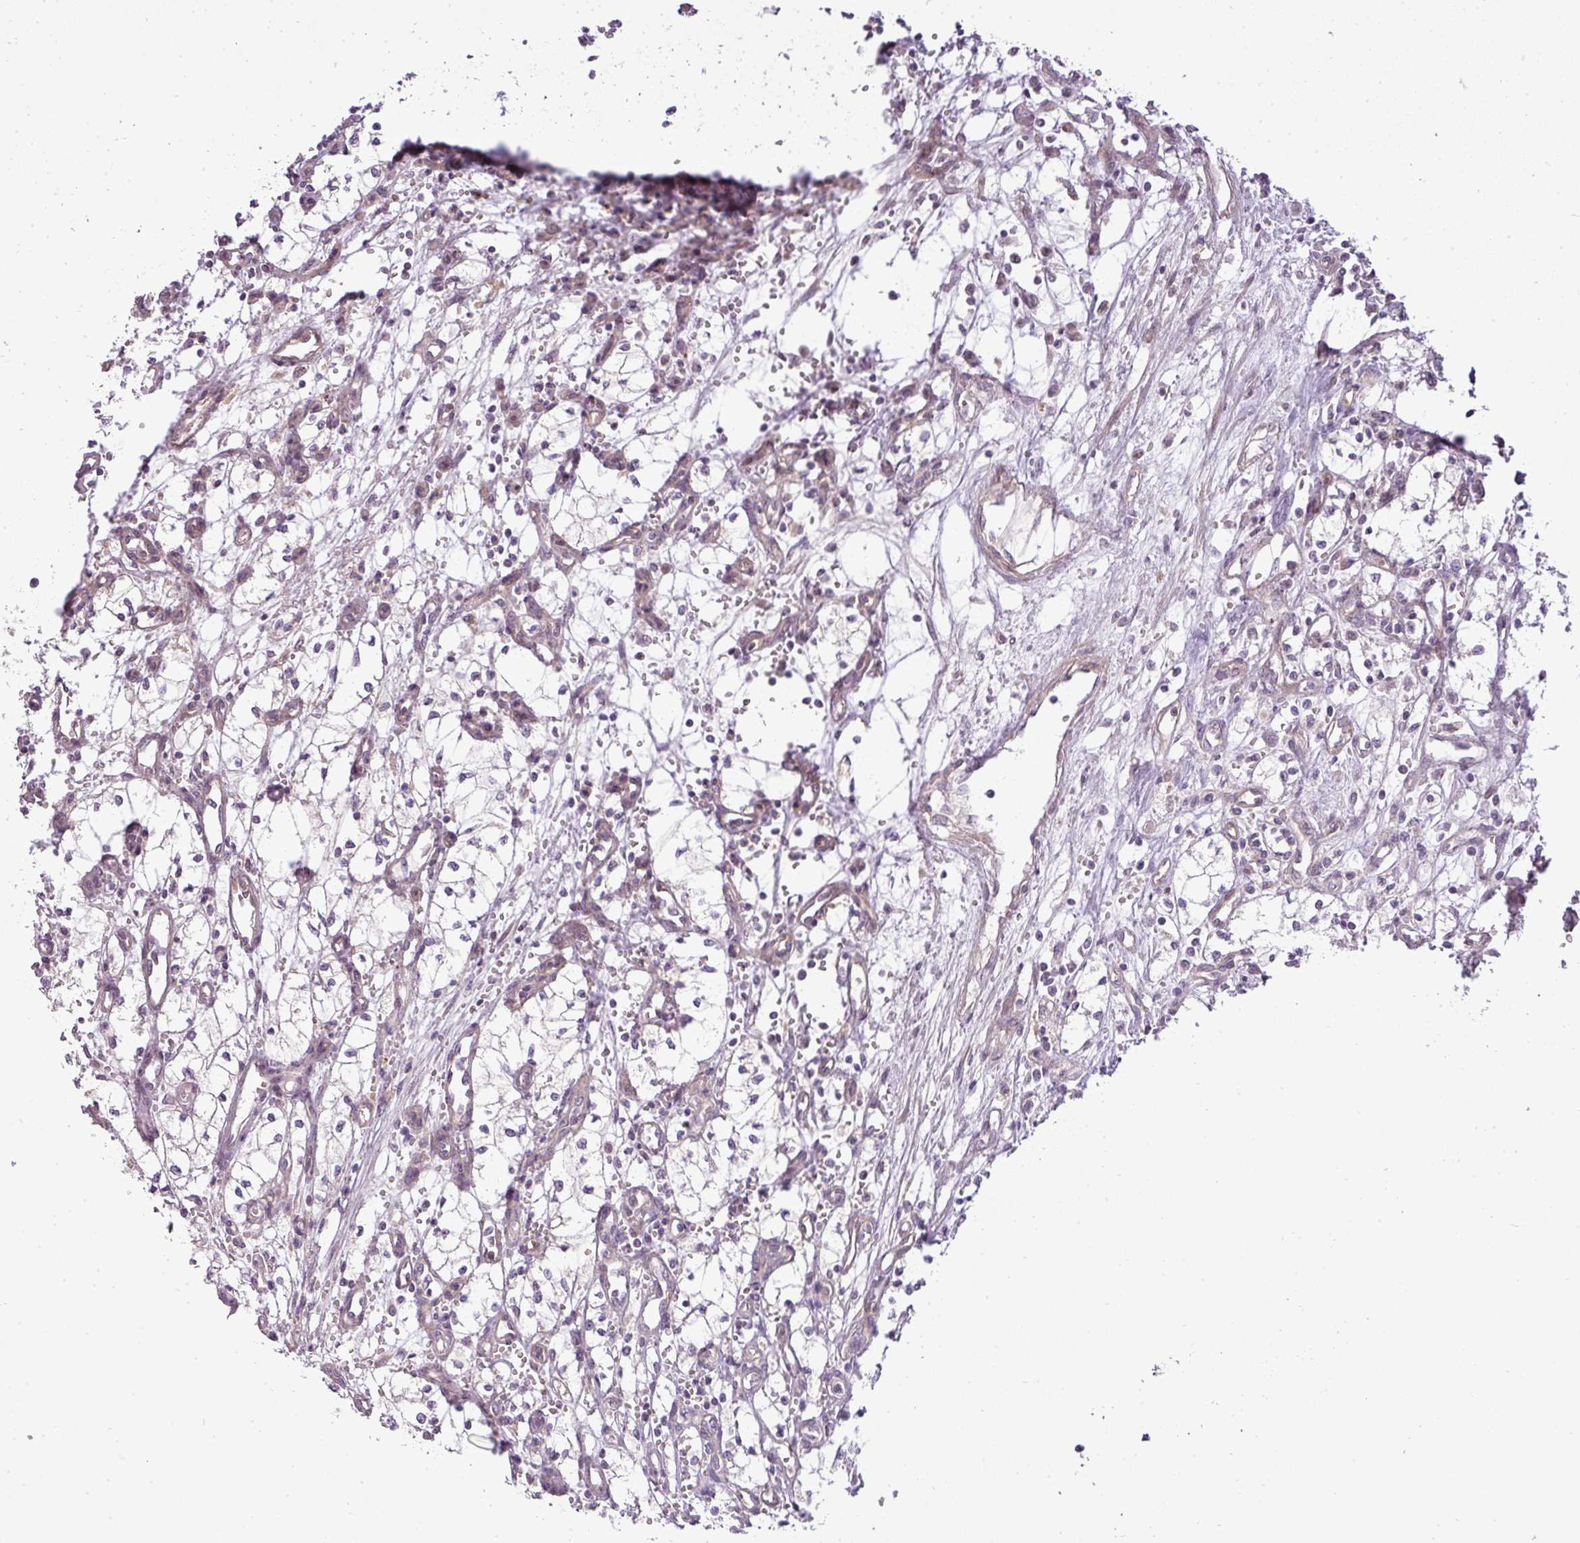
{"staining": {"intensity": "negative", "quantity": "none", "location": "none"}, "tissue": "renal cancer", "cell_type": "Tumor cells", "image_type": "cancer", "snomed": [{"axis": "morphology", "description": "Adenocarcinoma, NOS"}, {"axis": "topography", "description": "Kidney"}], "caption": "The image demonstrates no significant positivity in tumor cells of adenocarcinoma (renal).", "gene": "ZDHHC1", "patient": {"sex": "male", "age": 59}}